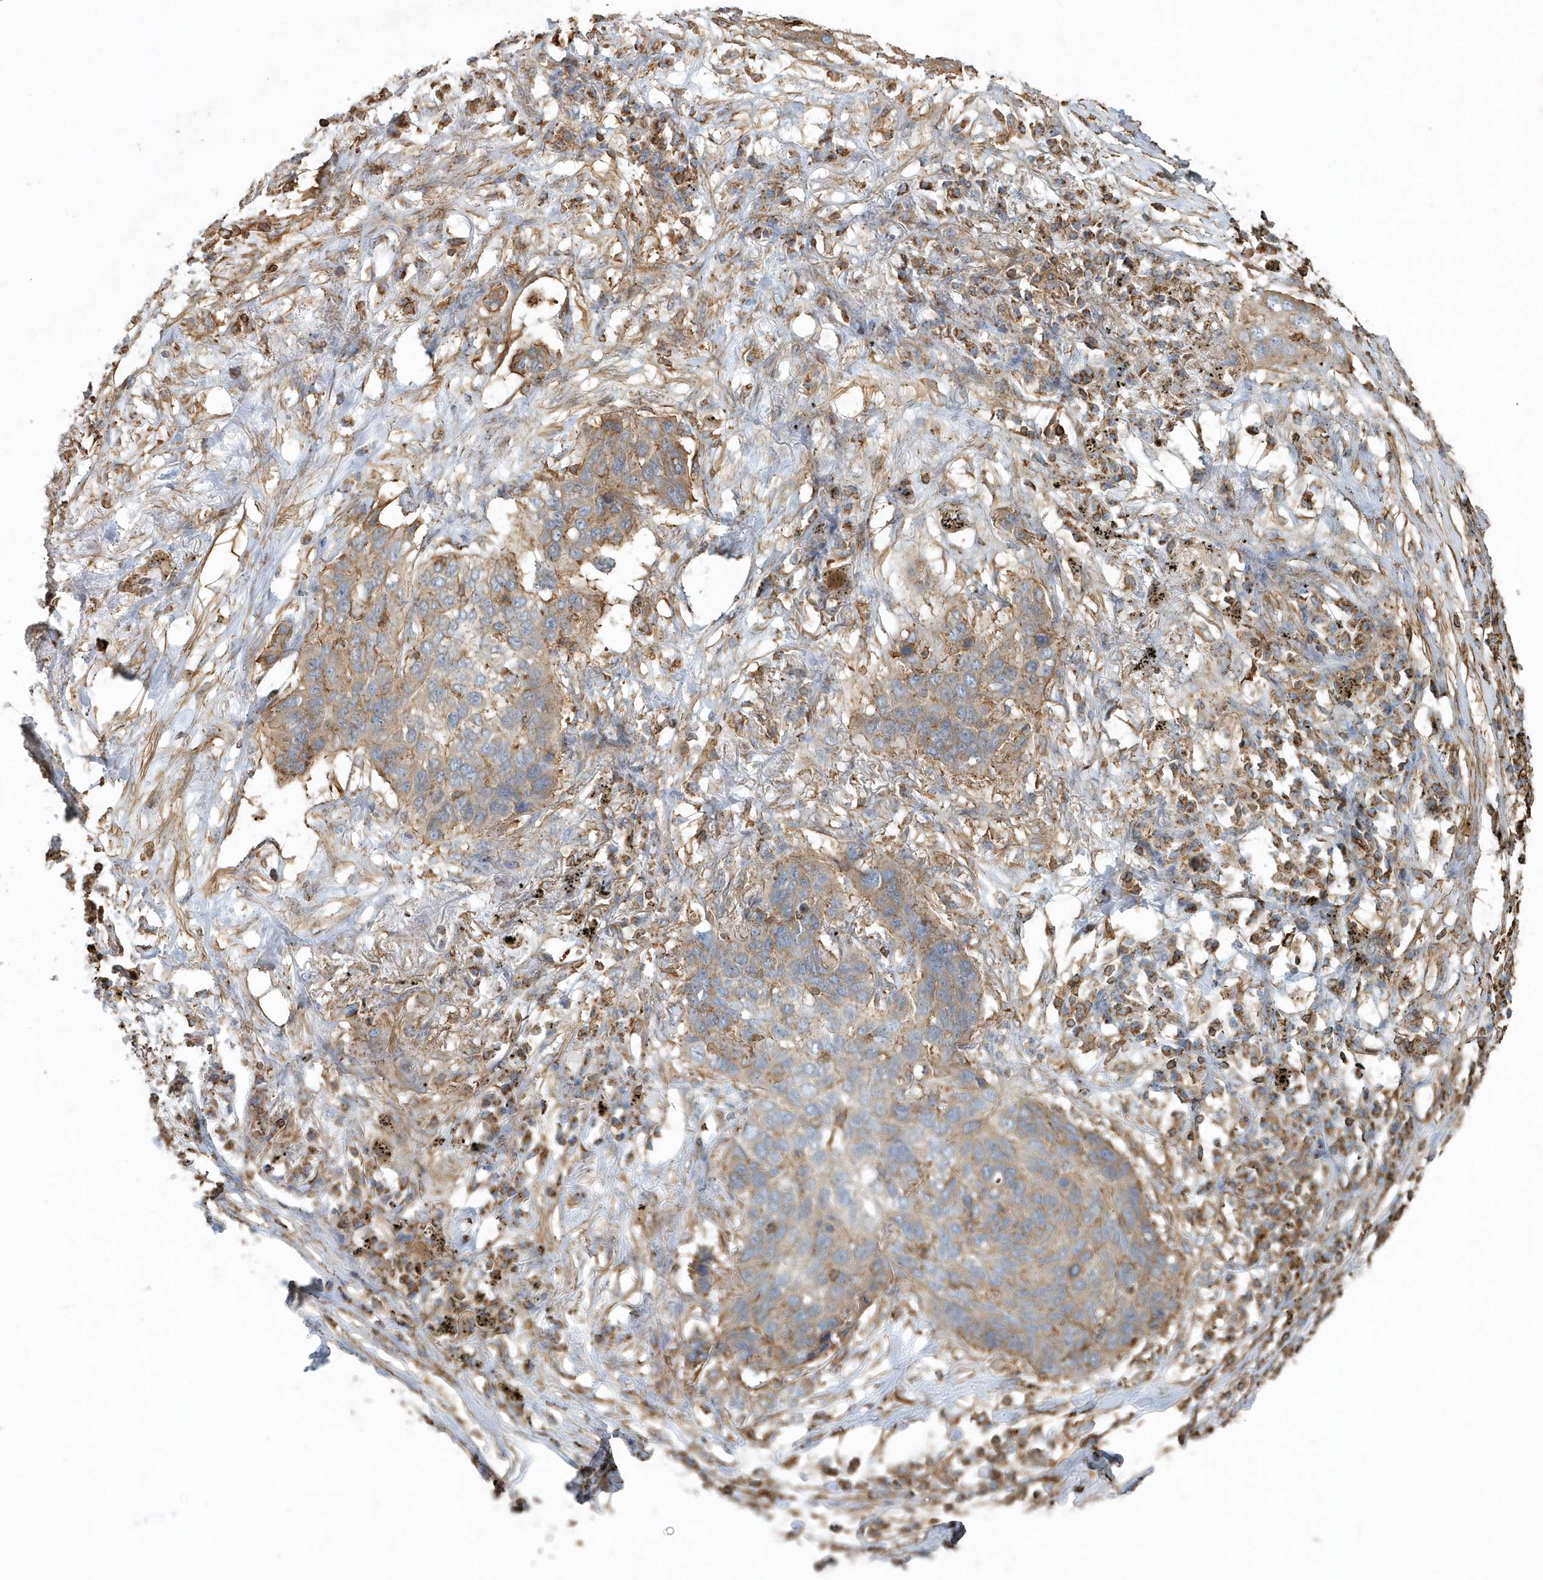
{"staining": {"intensity": "weak", "quantity": "25%-75%", "location": "cytoplasmic/membranous"}, "tissue": "lung cancer", "cell_type": "Tumor cells", "image_type": "cancer", "snomed": [{"axis": "morphology", "description": "Squamous cell carcinoma, NOS"}, {"axis": "topography", "description": "Lung"}], "caption": "Immunohistochemical staining of lung squamous cell carcinoma displays low levels of weak cytoplasmic/membranous expression in approximately 25%-75% of tumor cells. The staining was performed using DAB, with brown indicating positive protein expression. Nuclei are stained blue with hematoxylin.", "gene": "MMUT", "patient": {"sex": "female", "age": 63}}